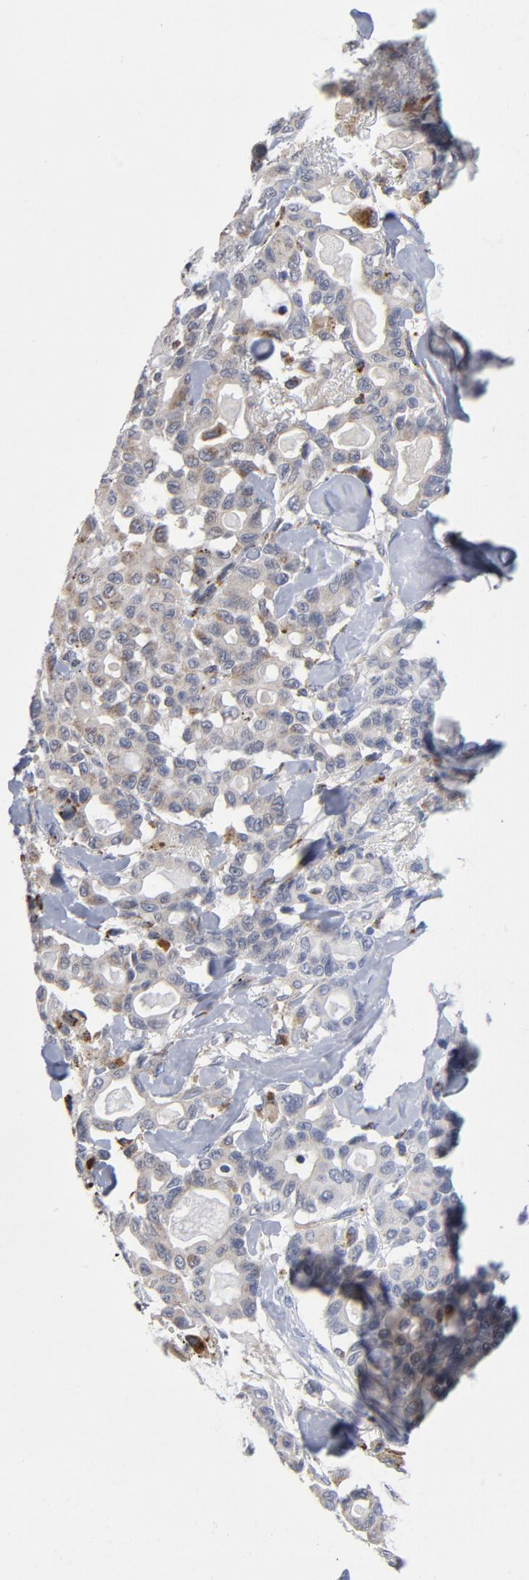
{"staining": {"intensity": "strong", "quantity": "25%-75%", "location": "cytoplasmic/membranous"}, "tissue": "pancreatic cancer", "cell_type": "Tumor cells", "image_type": "cancer", "snomed": [{"axis": "morphology", "description": "Adenocarcinoma, NOS"}, {"axis": "topography", "description": "Pancreas"}], "caption": "Immunohistochemical staining of pancreatic cancer (adenocarcinoma) exhibits high levels of strong cytoplasmic/membranous staining in about 25%-75% of tumor cells.", "gene": "AKT2", "patient": {"sex": "male", "age": 63}}